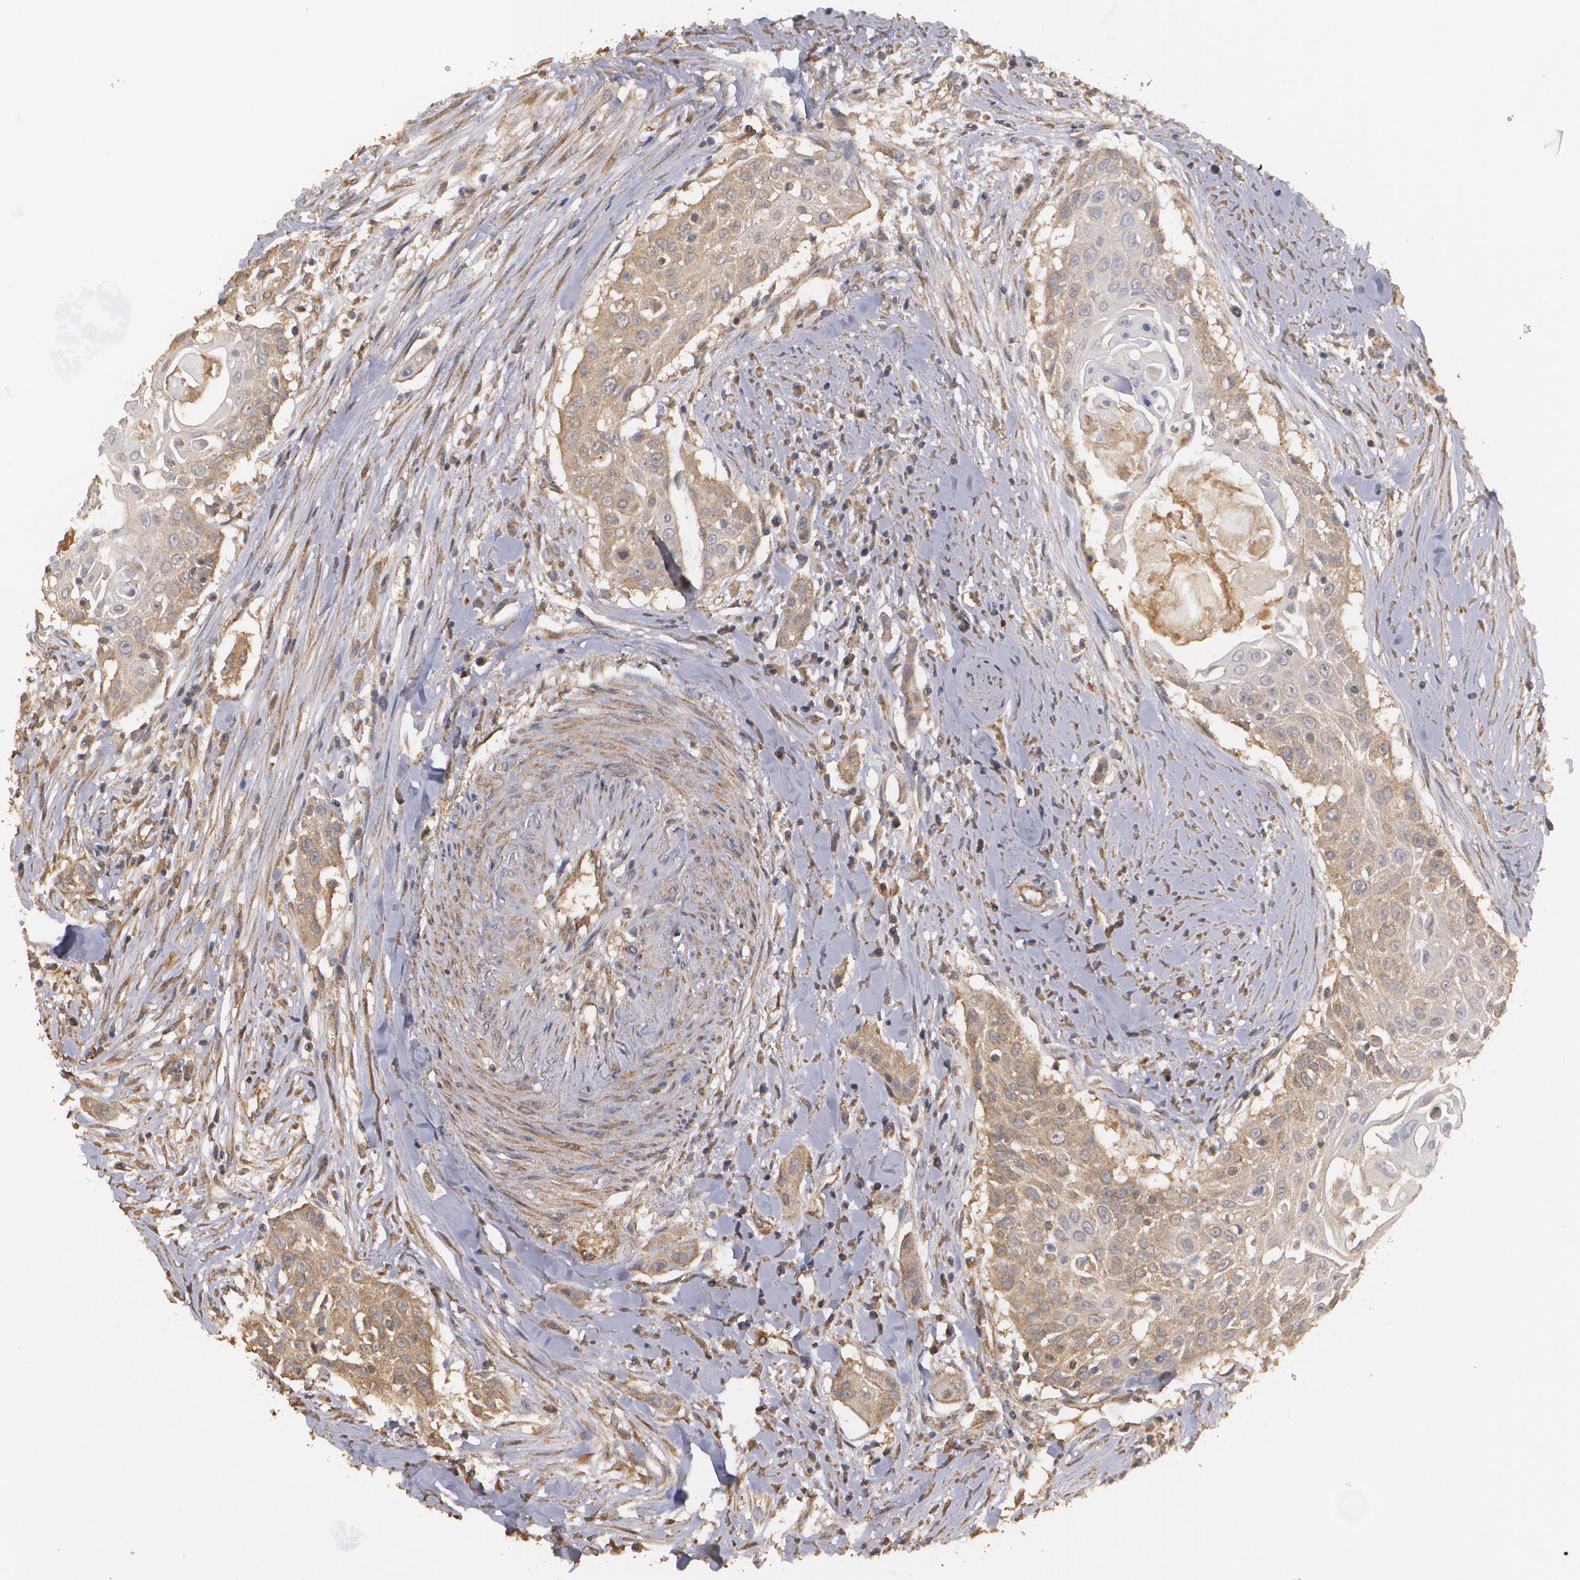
{"staining": {"intensity": "moderate", "quantity": ">75%", "location": "cytoplasmic/membranous"}, "tissue": "head and neck cancer", "cell_type": "Tumor cells", "image_type": "cancer", "snomed": [{"axis": "morphology", "description": "Squamous cell carcinoma, NOS"}, {"axis": "morphology", "description": "Squamous cell carcinoma, metastatic, NOS"}, {"axis": "topography", "description": "Lymph node"}, {"axis": "topography", "description": "Salivary gland"}, {"axis": "topography", "description": "Head-Neck"}], "caption": "Immunohistochemical staining of head and neck cancer (squamous cell carcinoma) demonstrates medium levels of moderate cytoplasmic/membranous positivity in approximately >75% of tumor cells. (DAB (3,3'-diaminobenzidine) = brown stain, brightfield microscopy at high magnification).", "gene": "PON1", "patient": {"sex": "female", "age": 74}}